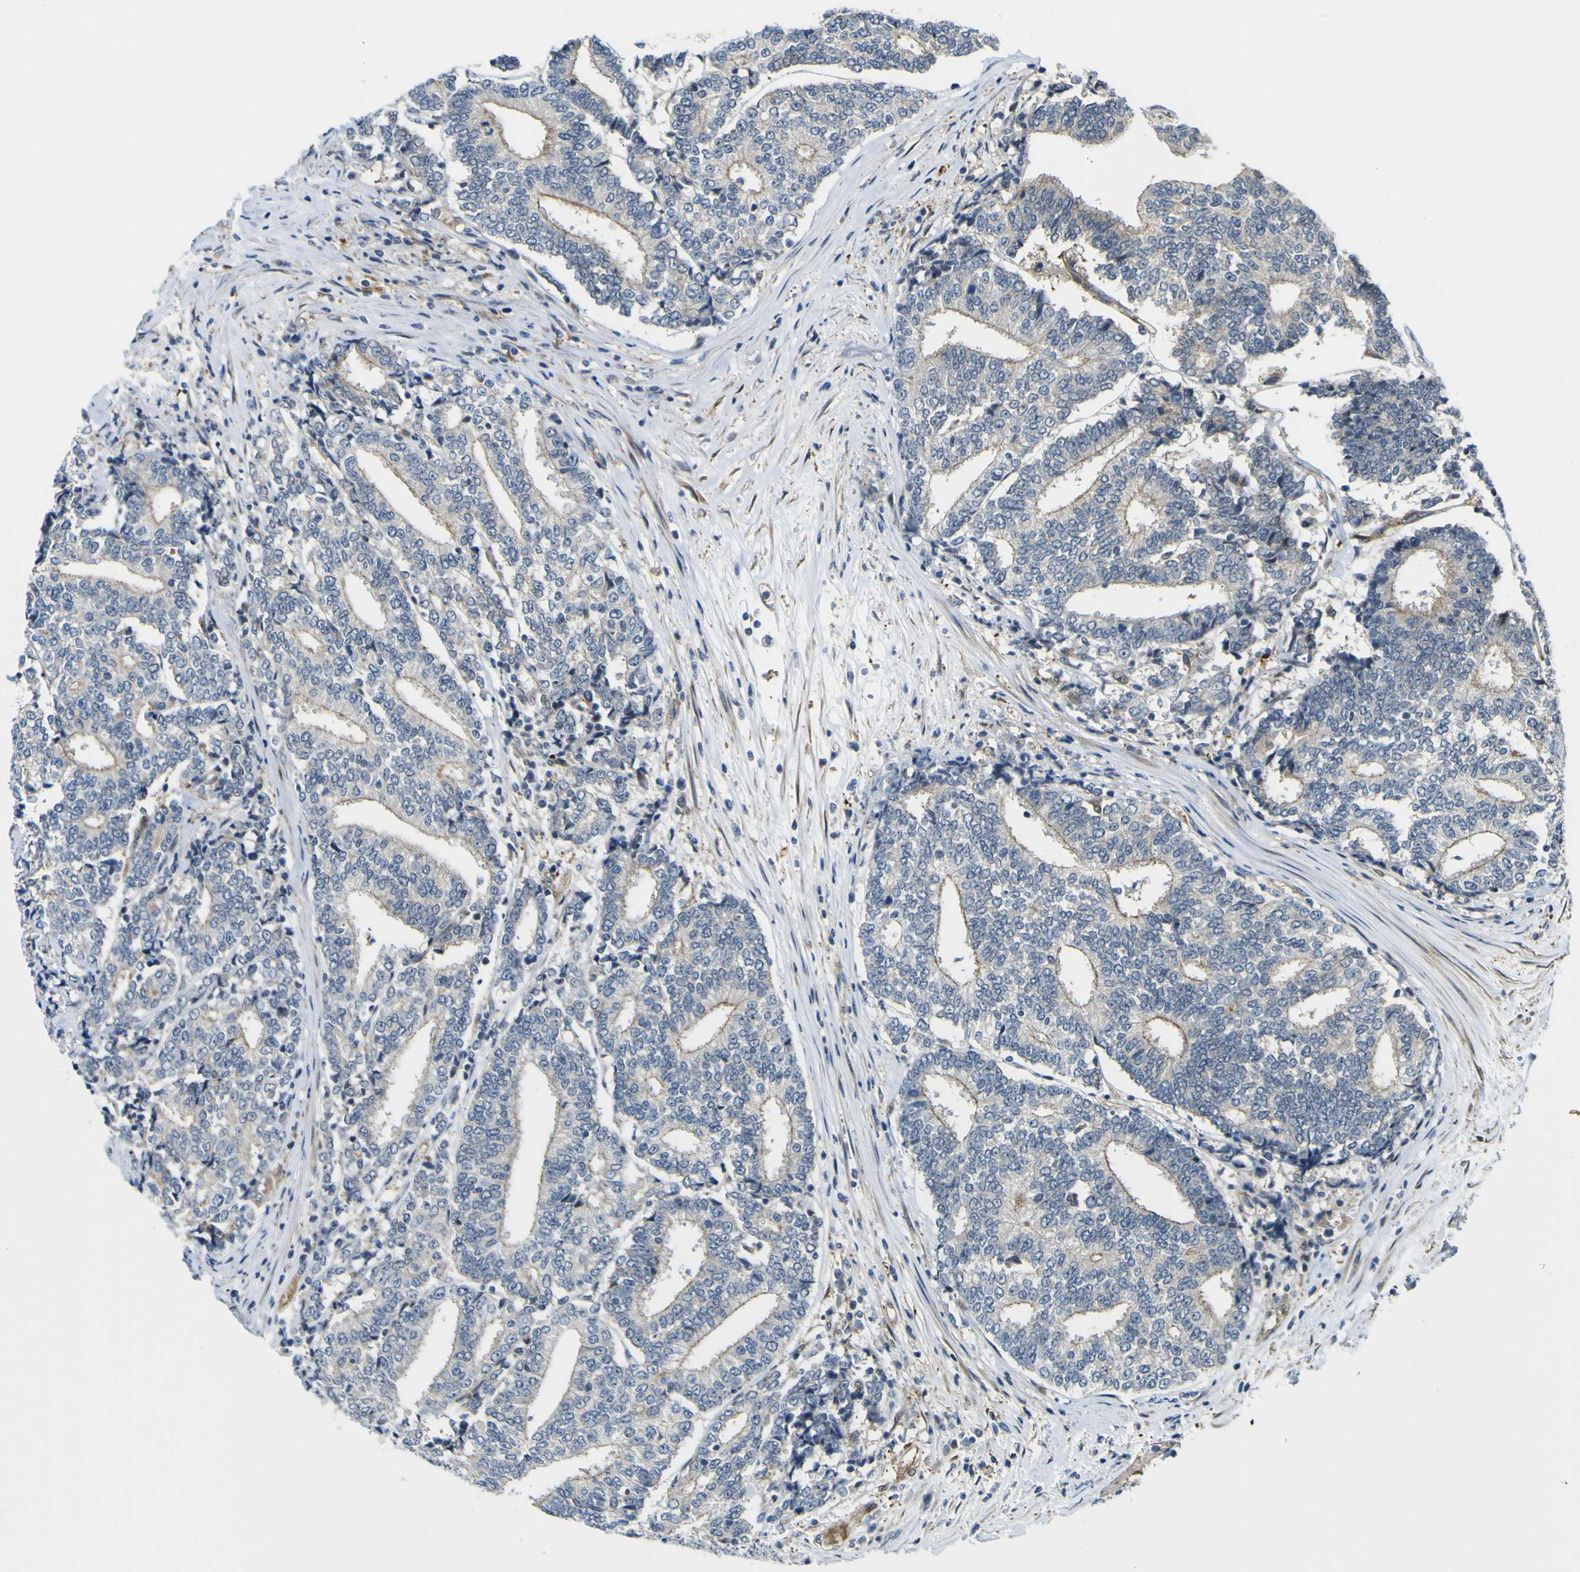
{"staining": {"intensity": "weak", "quantity": "<25%", "location": "cytoplasmic/membranous"}, "tissue": "prostate cancer", "cell_type": "Tumor cells", "image_type": "cancer", "snomed": [{"axis": "morphology", "description": "Normal tissue, NOS"}, {"axis": "morphology", "description": "Adenocarcinoma, High grade"}, {"axis": "topography", "description": "Prostate"}, {"axis": "topography", "description": "Seminal veicle"}], "caption": "Human prostate cancer stained for a protein using IHC reveals no staining in tumor cells.", "gene": "KDM7A", "patient": {"sex": "male", "age": 55}}